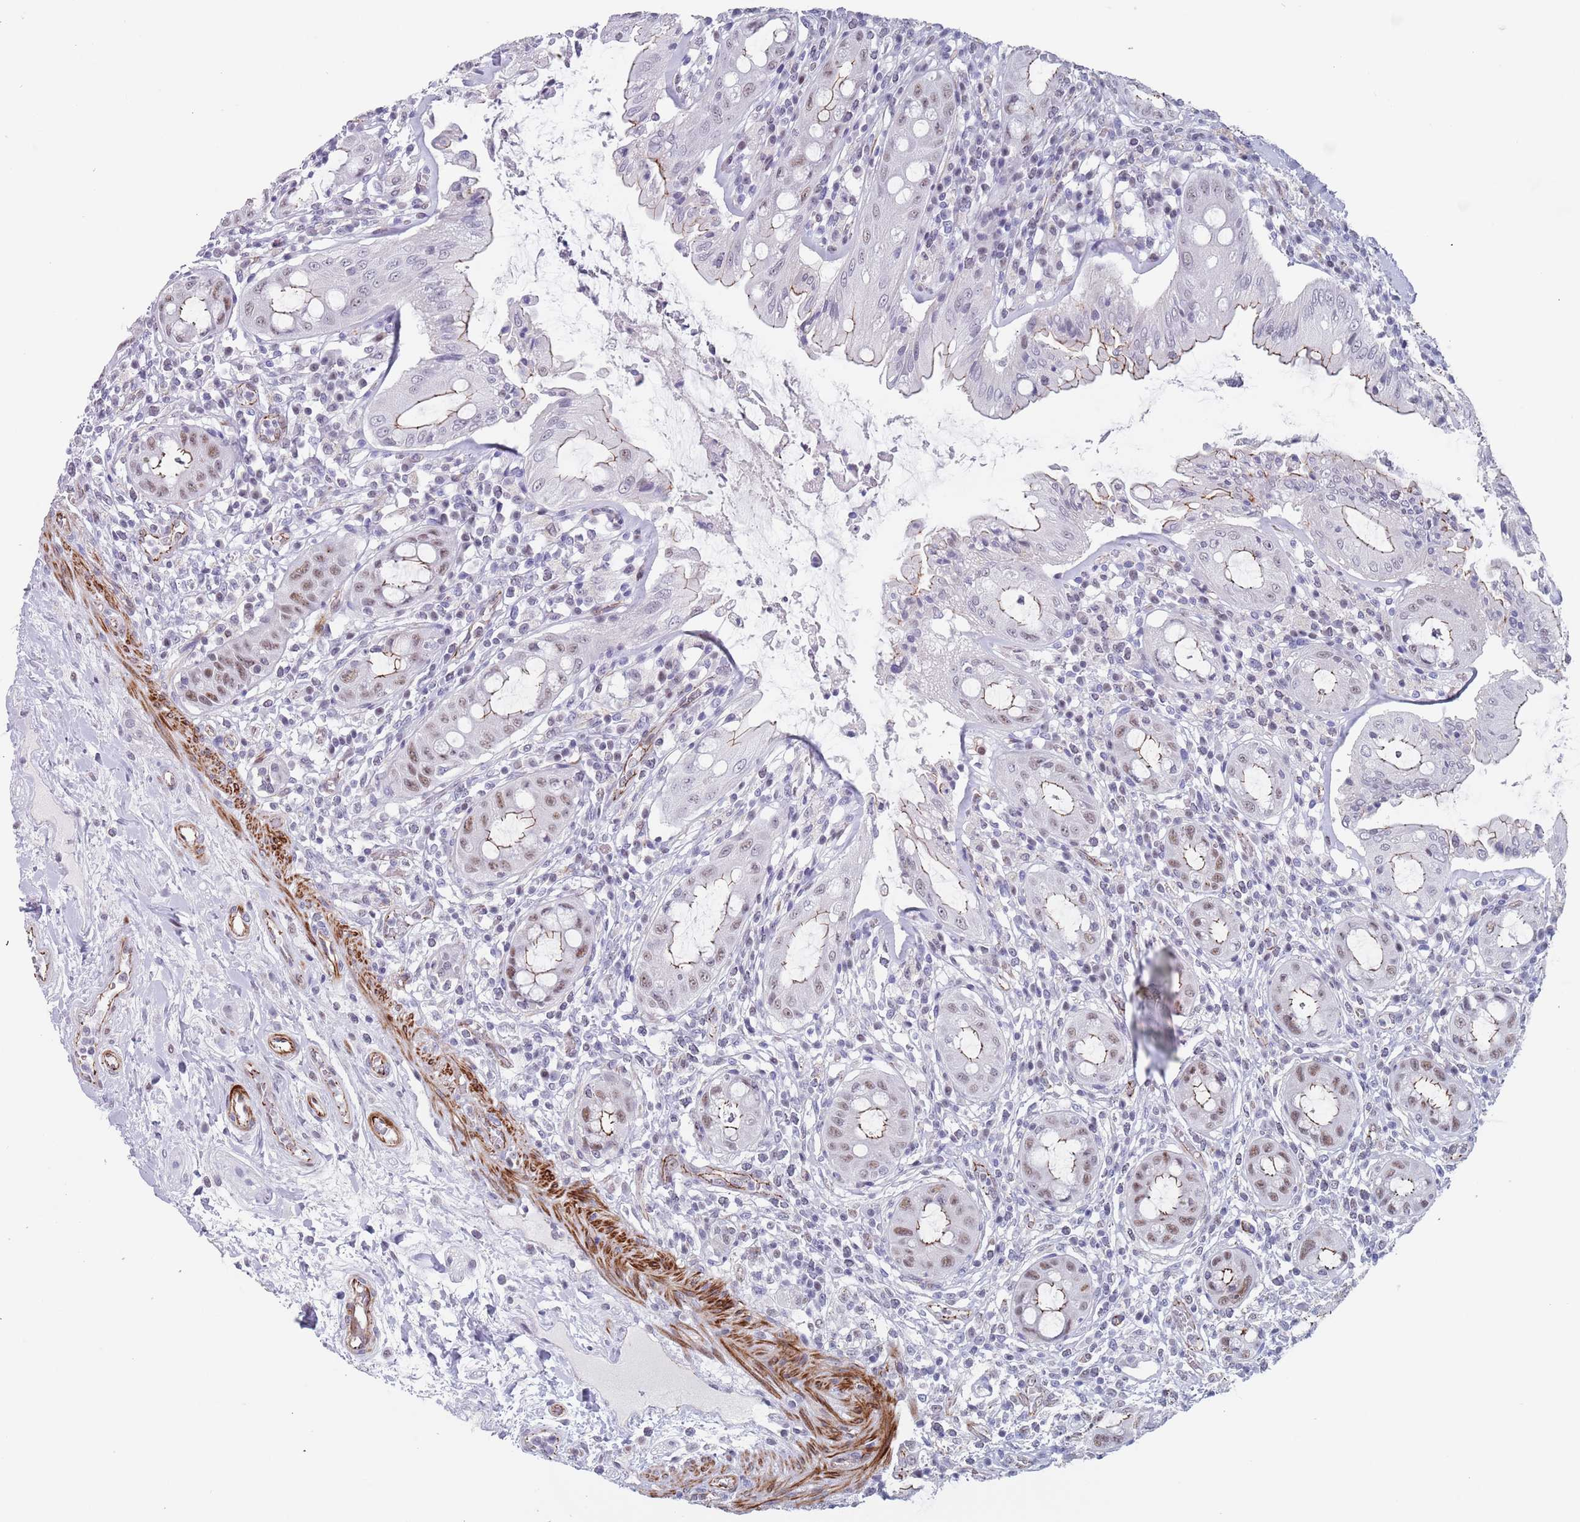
{"staining": {"intensity": "weak", "quantity": "<25%", "location": "cytoplasmic/membranous,nuclear"}, "tissue": "rectum", "cell_type": "Glandular cells", "image_type": "normal", "snomed": [{"axis": "morphology", "description": "Normal tissue, NOS"}, {"axis": "topography", "description": "Rectum"}], "caption": "Immunohistochemistry (IHC) of normal rectum shows no positivity in glandular cells.", "gene": "OR5A2", "patient": {"sex": "female", "age": 57}}